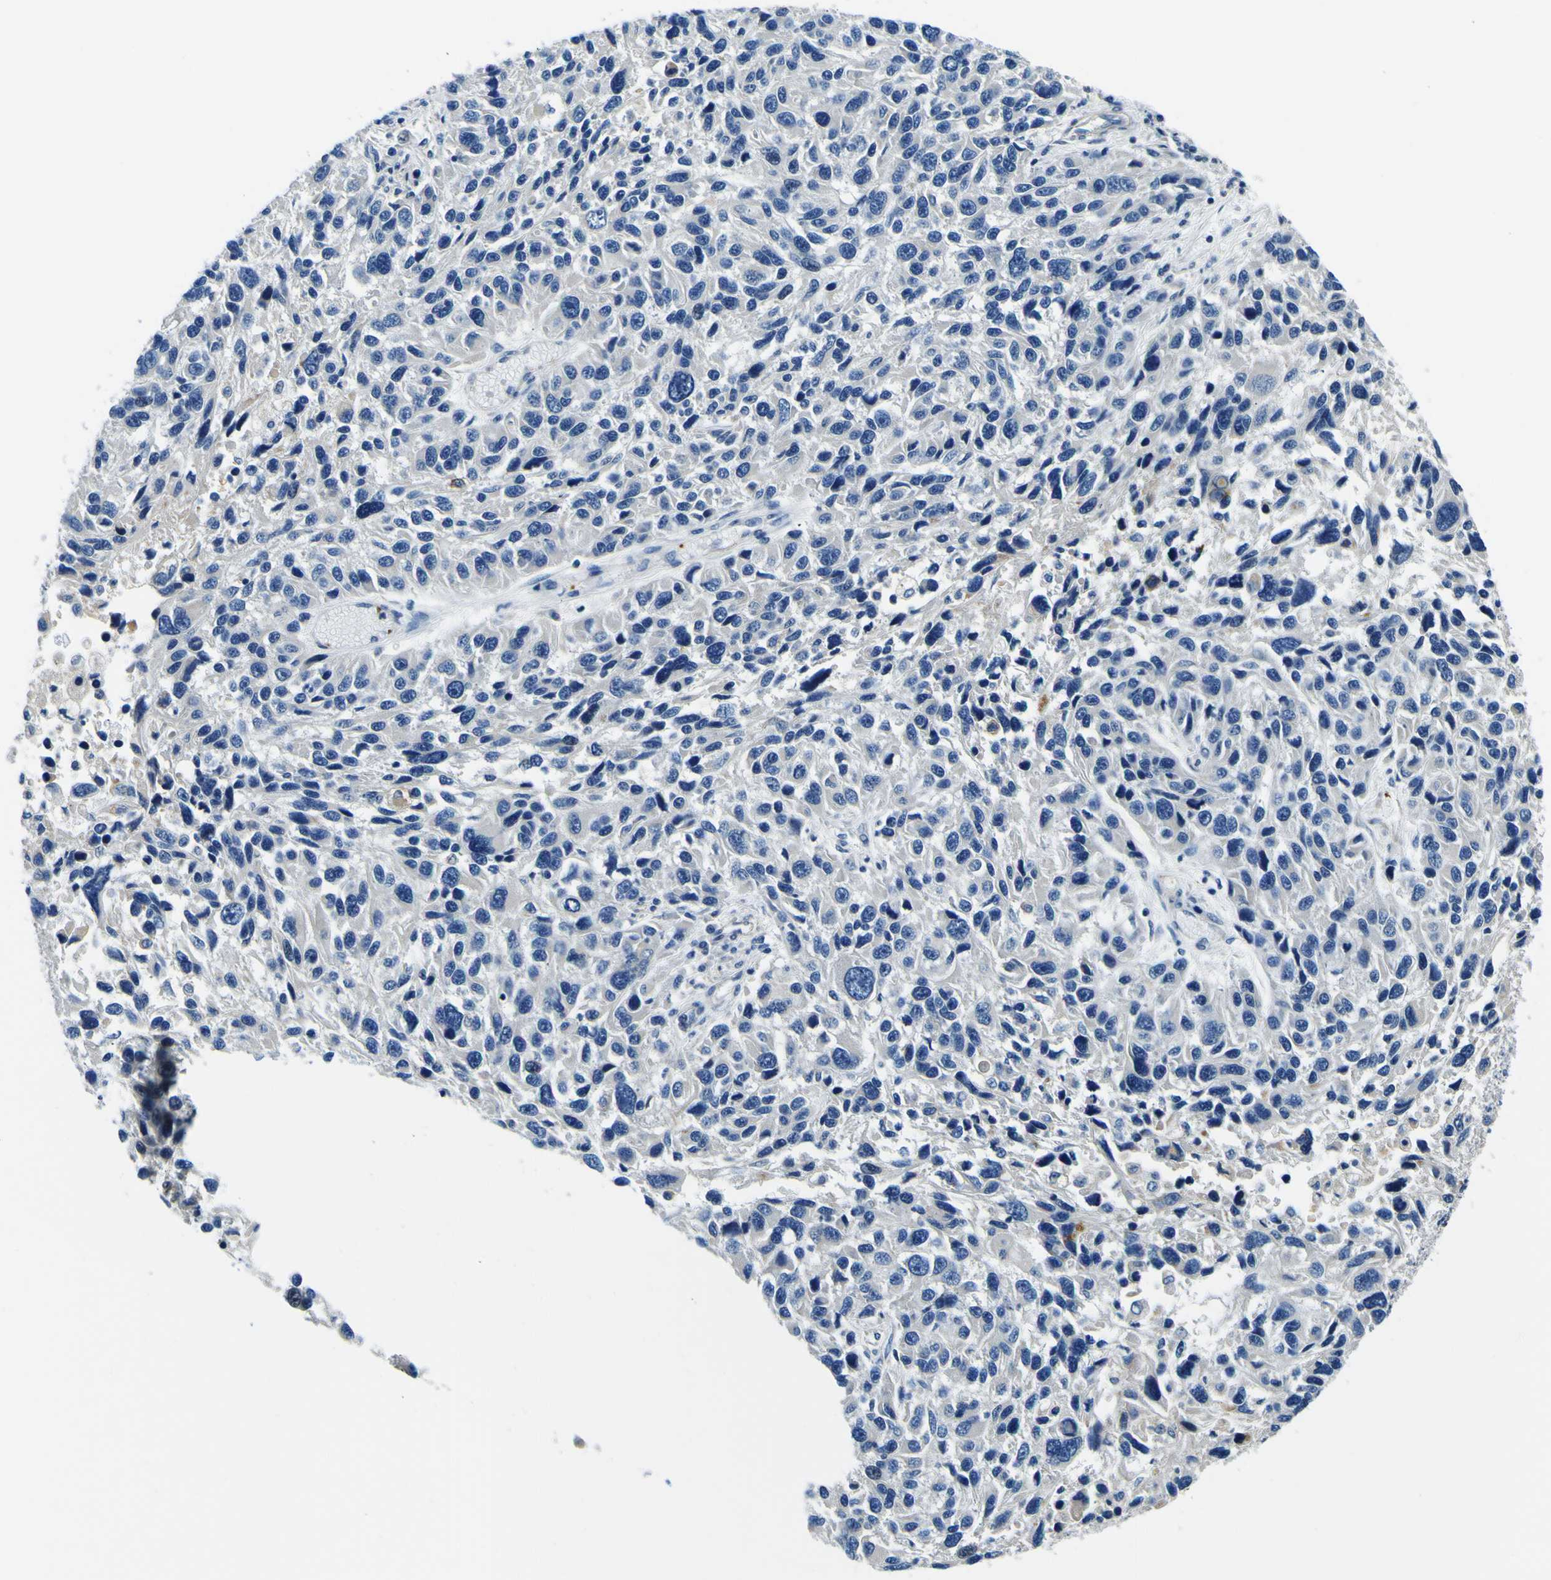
{"staining": {"intensity": "negative", "quantity": "none", "location": "none"}, "tissue": "melanoma", "cell_type": "Tumor cells", "image_type": "cancer", "snomed": [{"axis": "morphology", "description": "Malignant melanoma, NOS"}, {"axis": "topography", "description": "Skin"}], "caption": "Immunohistochemical staining of human melanoma demonstrates no significant staining in tumor cells.", "gene": "ADGRA2", "patient": {"sex": "male", "age": 53}}